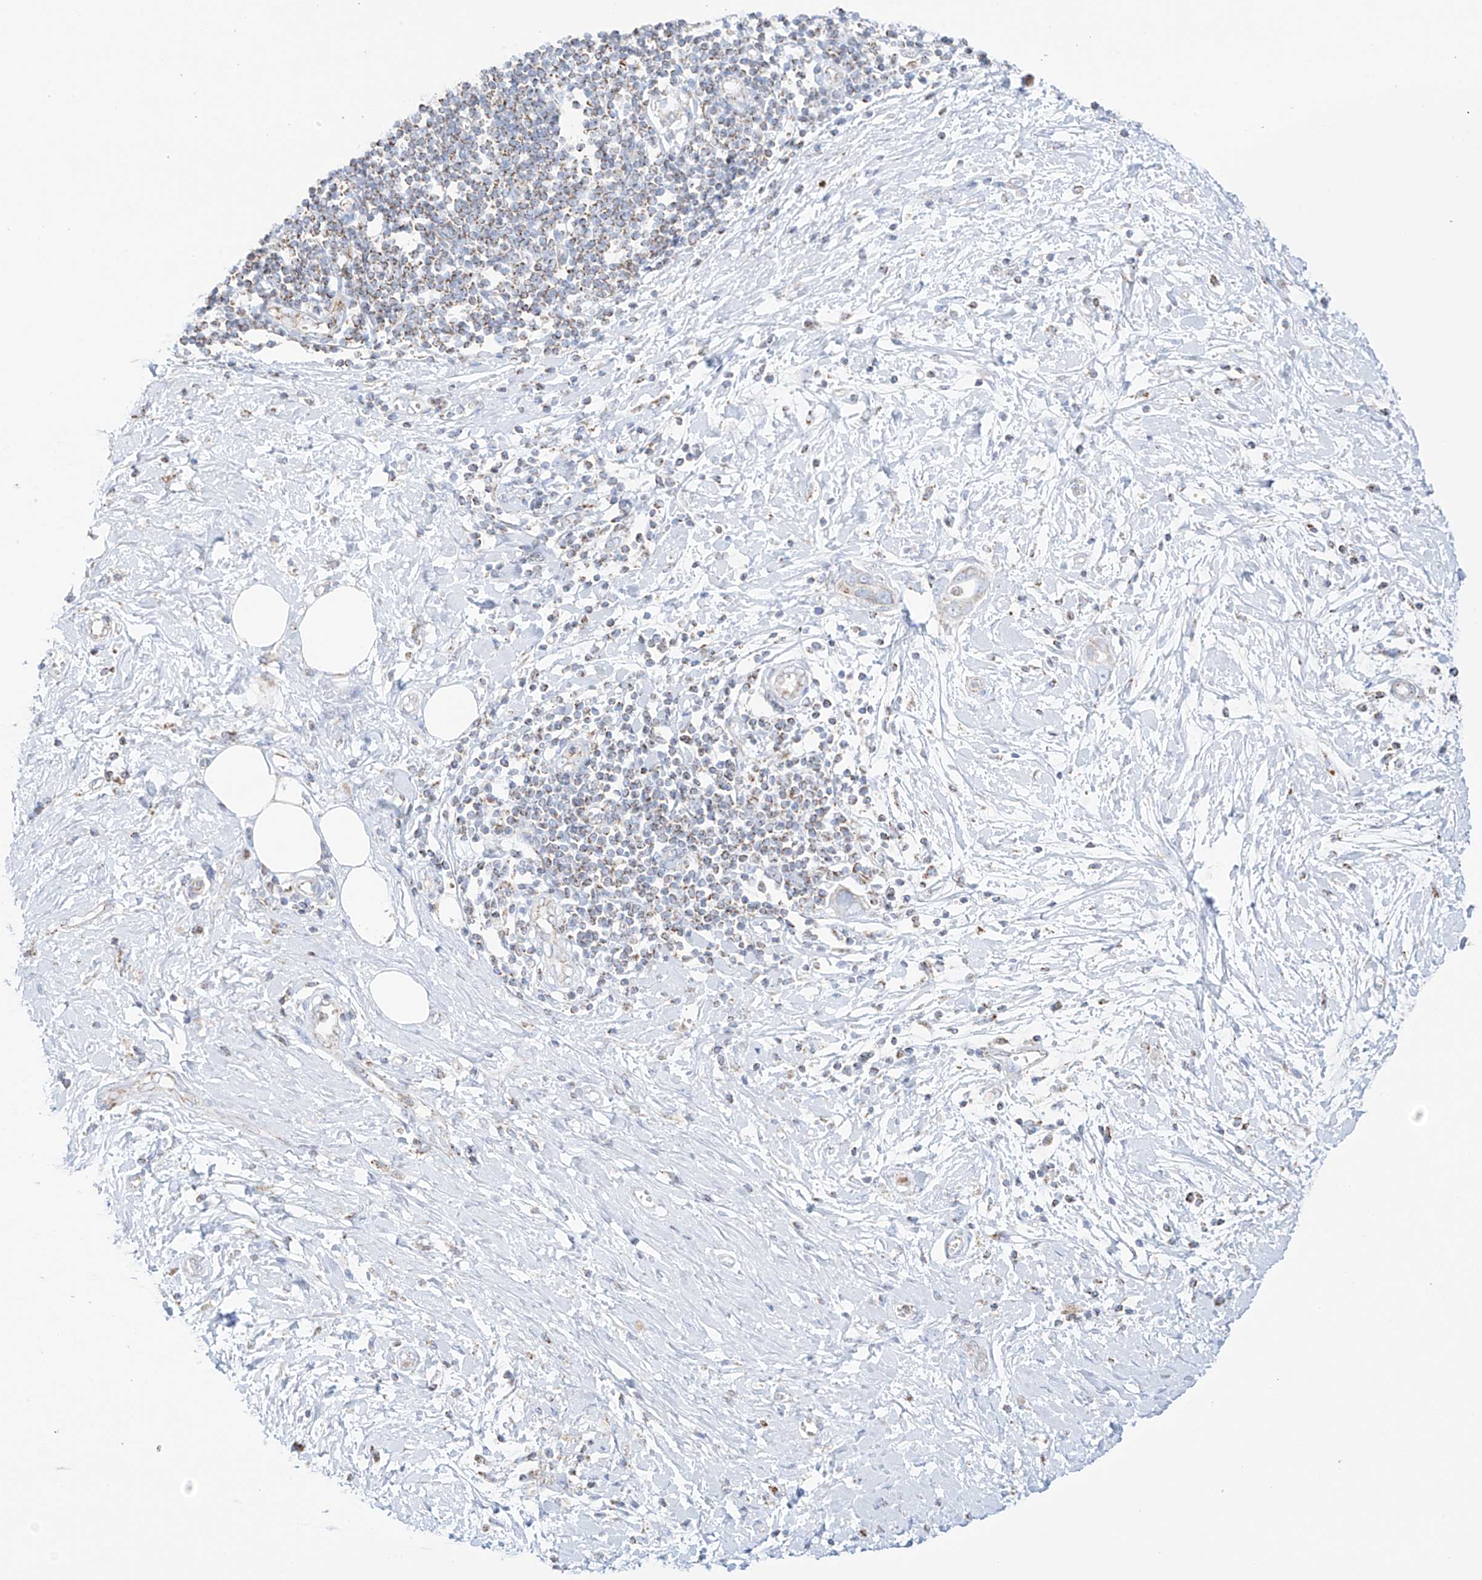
{"staining": {"intensity": "weak", "quantity": "25%-75%", "location": "cytoplasmic/membranous"}, "tissue": "pancreatic cancer", "cell_type": "Tumor cells", "image_type": "cancer", "snomed": [{"axis": "morphology", "description": "Normal tissue, NOS"}, {"axis": "morphology", "description": "Adenocarcinoma, NOS"}, {"axis": "topography", "description": "Pancreas"}, {"axis": "topography", "description": "Peripheral nerve tissue"}], "caption": "This micrograph shows immunohistochemistry (IHC) staining of pancreatic adenocarcinoma, with low weak cytoplasmic/membranous positivity in about 25%-75% of tumor cells.", "gene": "XKR3", "patient": {"sex": "male", "age": 59}}